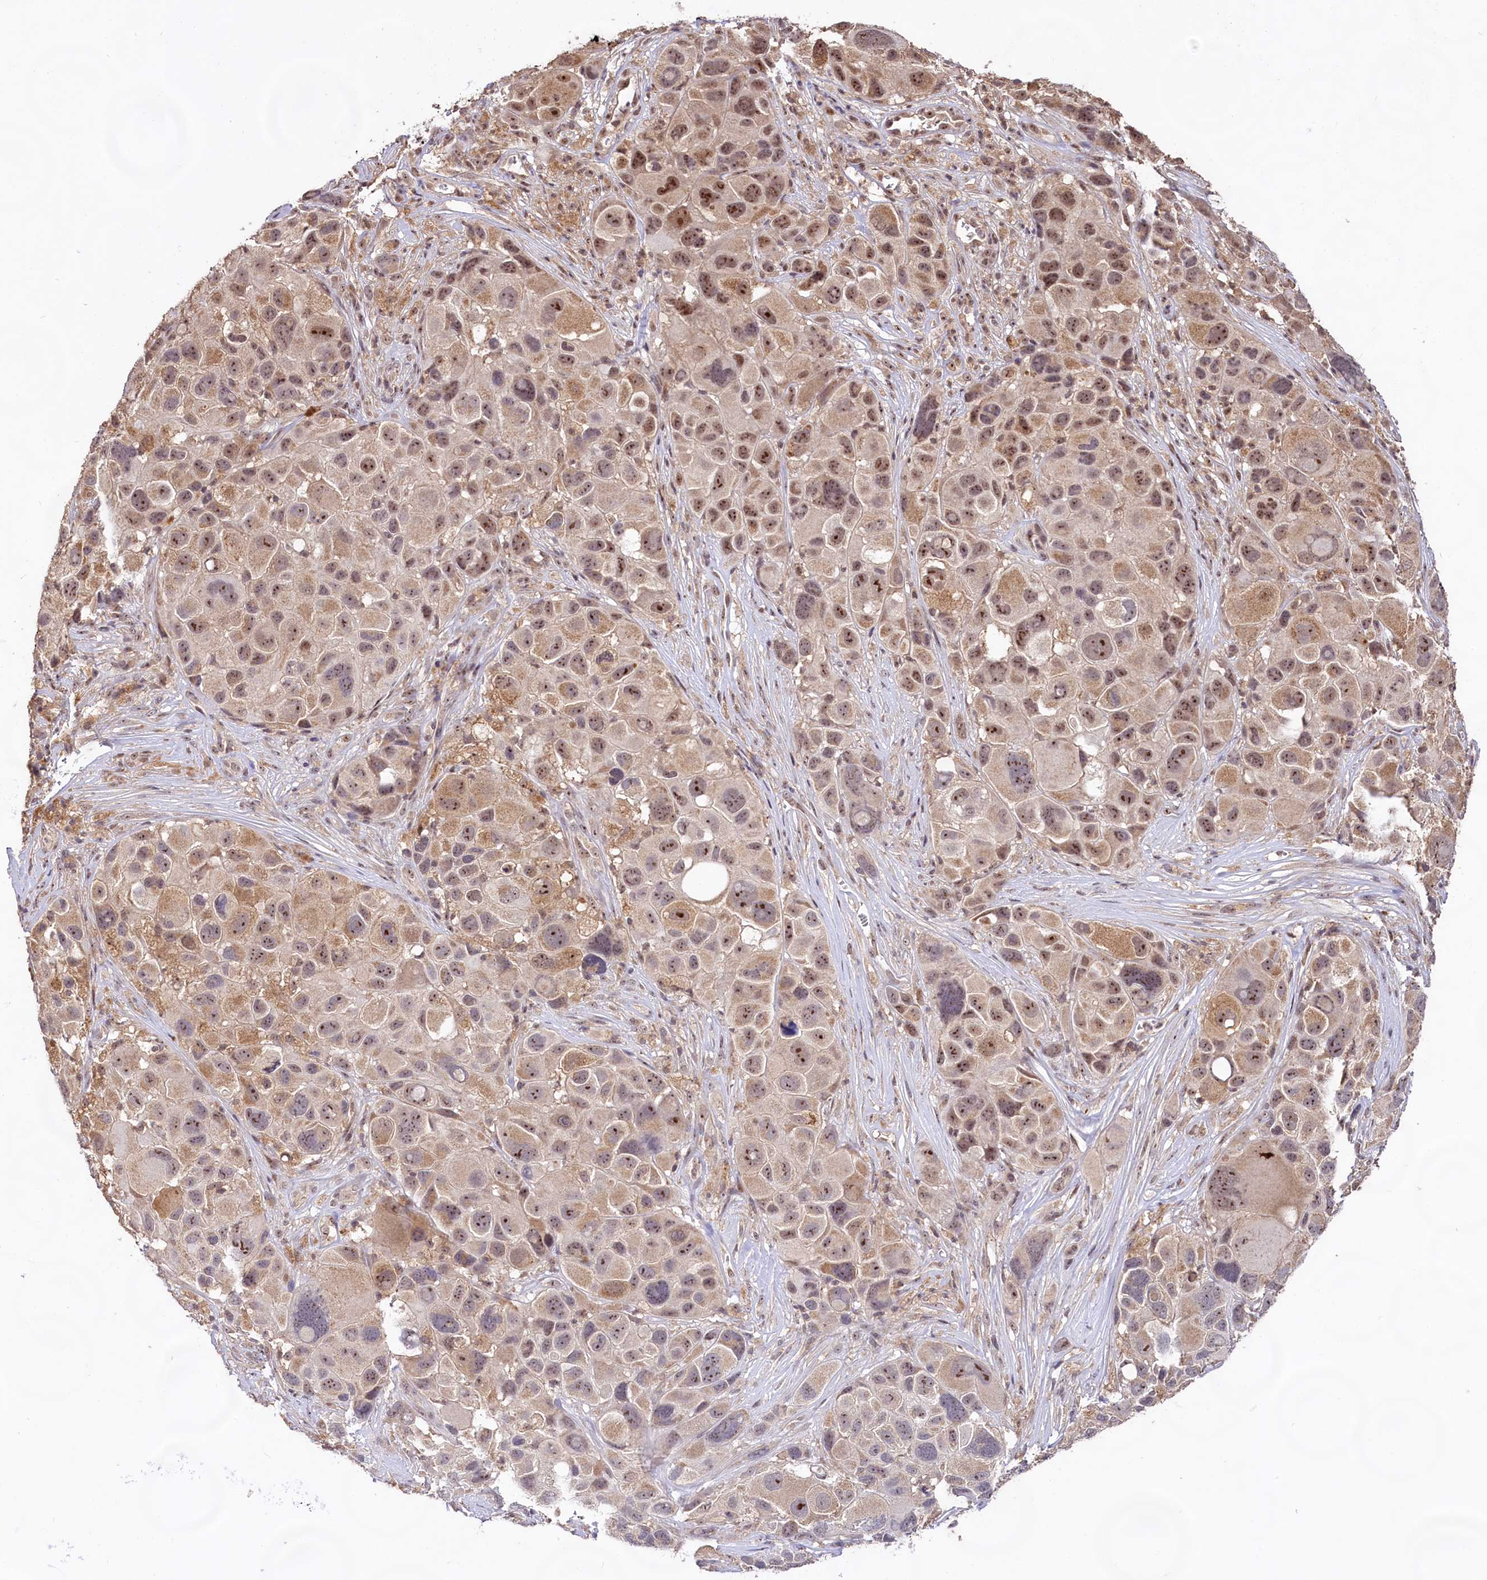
{"staining": {"intensity": "moderate", "quantity": ">75%", "location": "cytoplasmic/membranous,nuclear"}, "tissue": "melanoma", "cell_type": "Tumor cells", "image_type": "cancer", "snomed": [{"axis": "morphology", "description": "Malignant melanoma, NOS"}, {"axis": "topography", "description": "Skin of trunk"}], "caption": "Moderate cytoplasmic/membranous and nuclear staining for a protein is identified in approximately >75% of tumor cells of malignant melanoma using IHC.", "gene": "RRP8", "patient": {"sex": "male", "age": 71}}